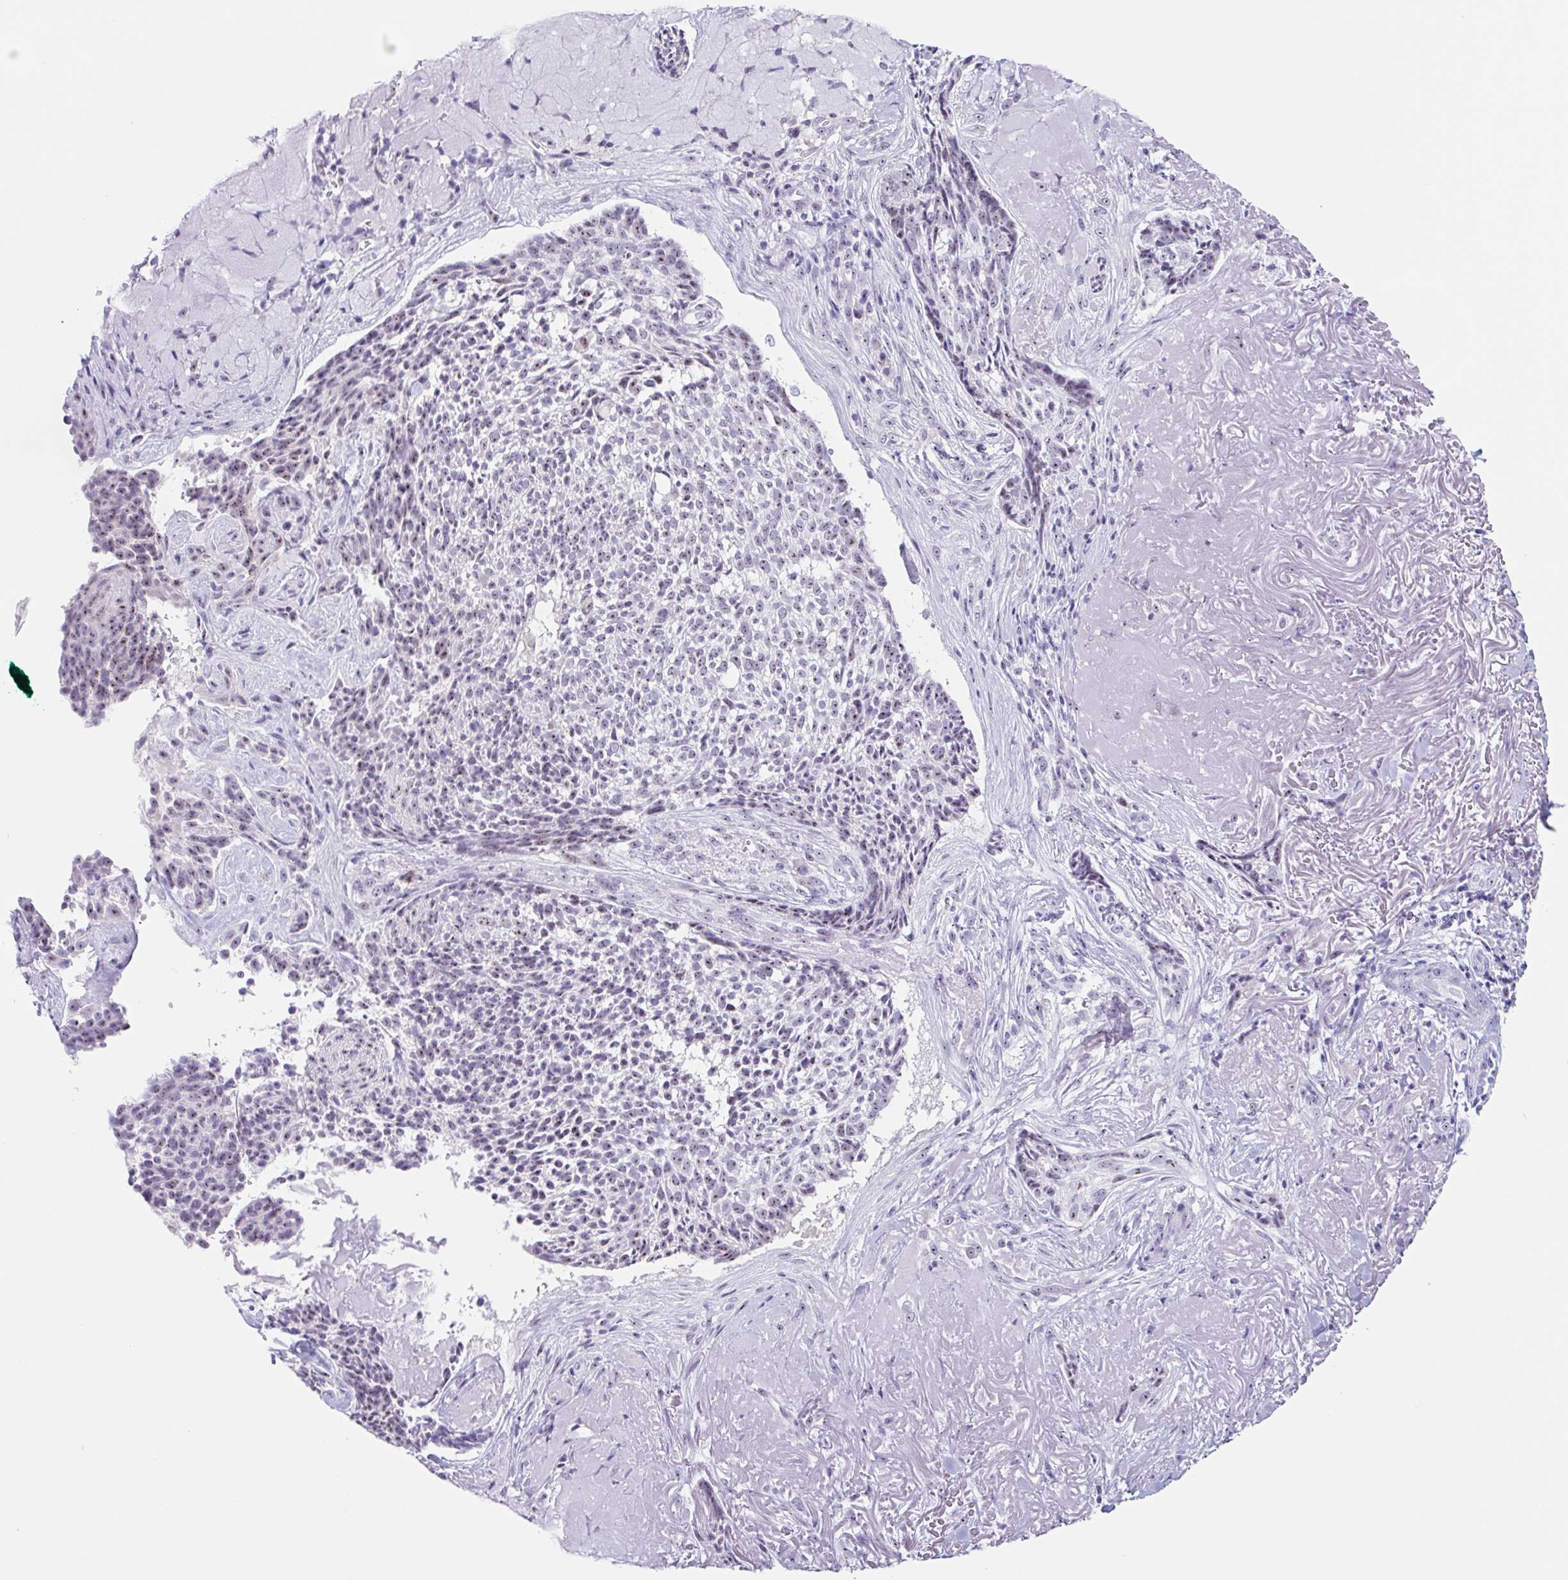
{"staining": {"intensity": "moderate", "quantity": "25%-75%", "location": "nuclear"}, "tissue": "skin cancer", "cell_type": "Tumor cells", "image_type": "cancer", "snomed": [{"axis": "morphology", "description": "Basal cell carcinoma"}, {"axis": "topography", "description": "Skin"}, {"axis": "topography", "description": "Skin of face"}], "caption": "Approximately 25%-75% of tumor cells in human skin cancer show moderate nuclear protein positivity as visualized by brown immunohistochemical staining.", "gene": "LENG9", "patient": {"sex": "female", "age": 95}}